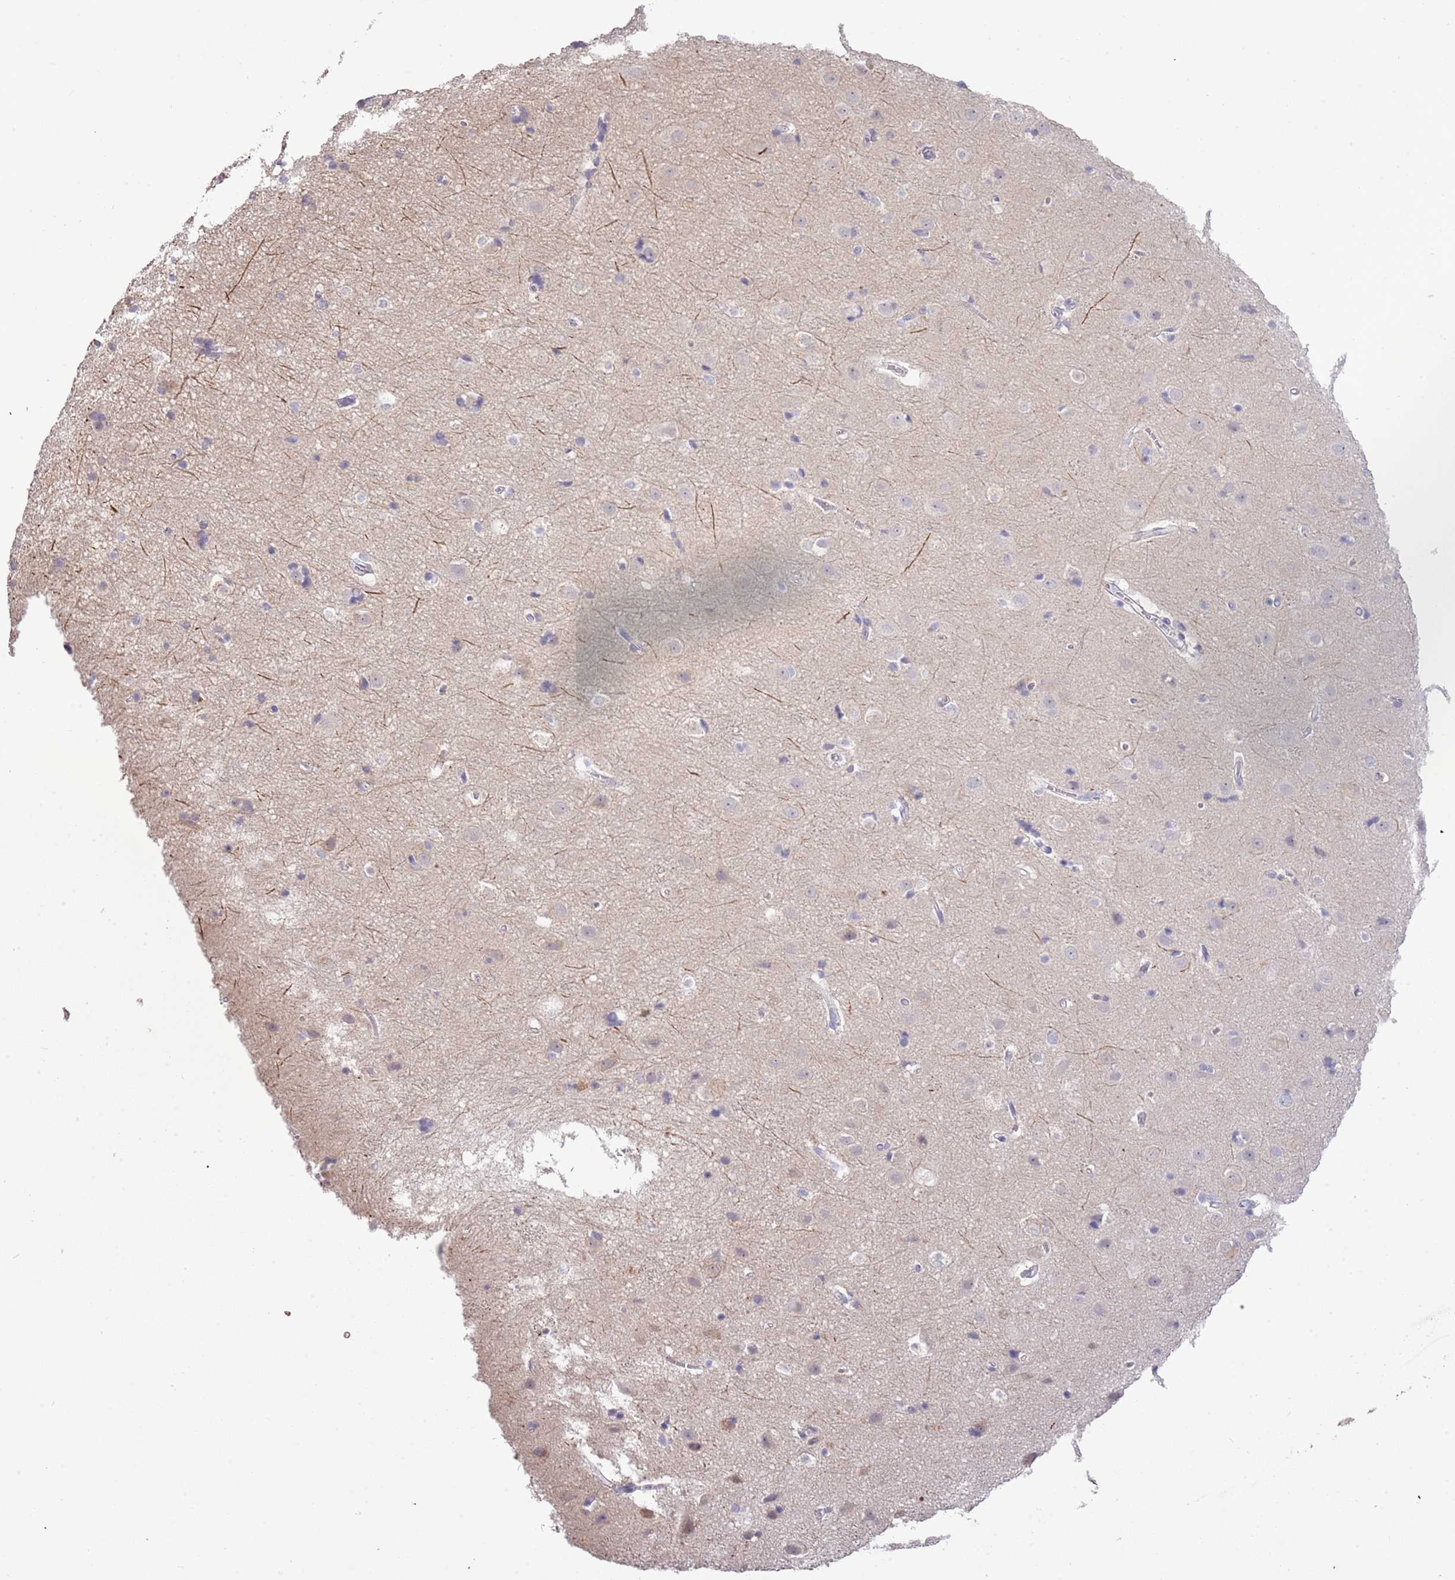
{"staining": {"intensity": "negative", "quantity": "none", "location": "none"}, "tissue": "cerebral cortex", "cell_type": "Endothelial cells", "image_type": "normal", "snomed": [{"axis": "morphology", "description": "Normal tissue, NOS"}, {"axis": "topography", "description": "Cerebral cortex"}], "caption": "Unremarkable cerebral cortex was stained to show a protein in brown. There is no significant positivity in endothelial cells.", "gene": "P2RY13", "patient": {"sex": "male", "age": 54}}